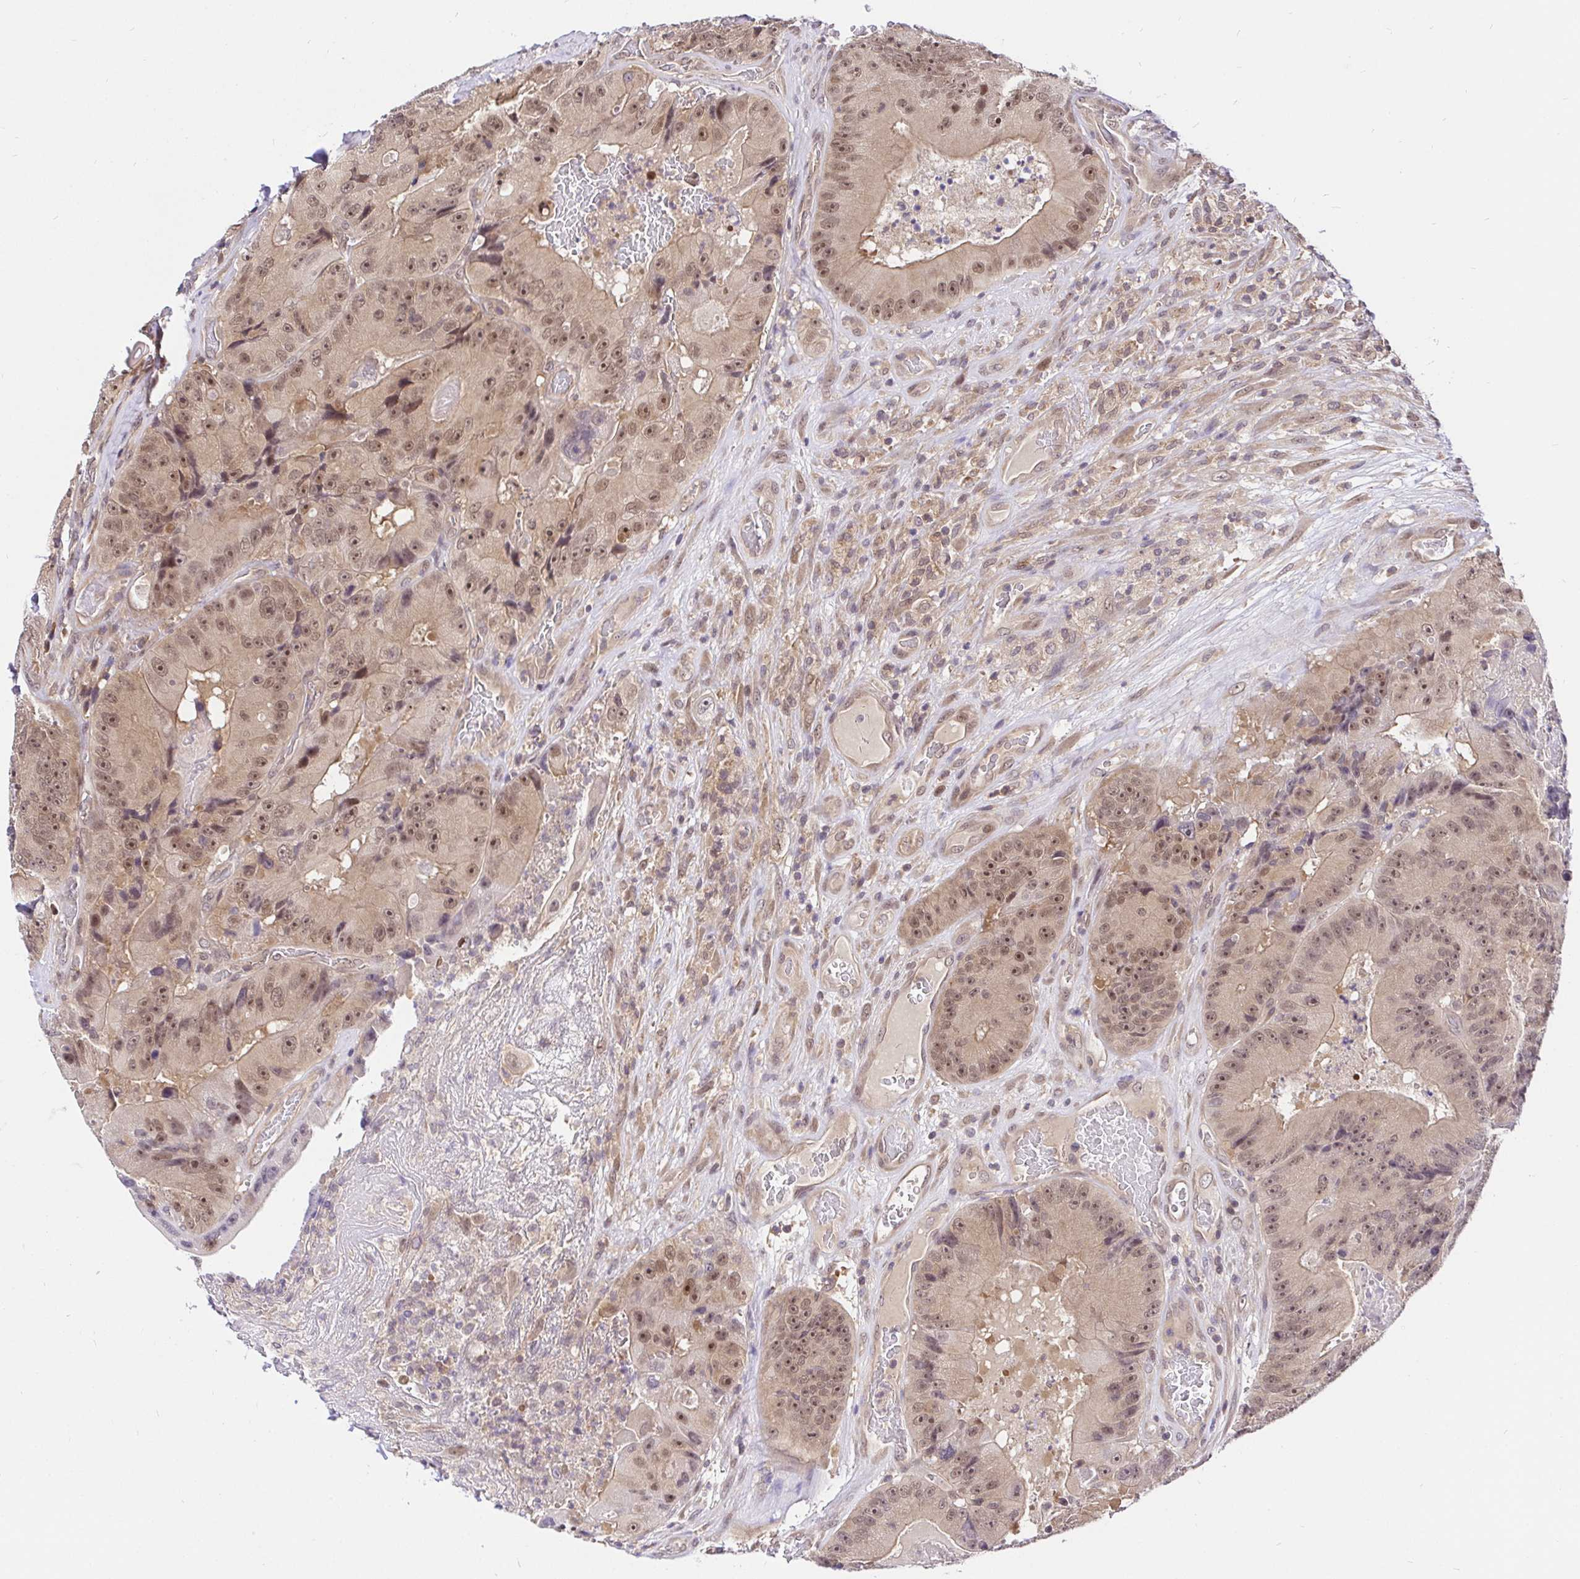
{"staining": {"intensity": "weak", "quantity": ">75%", "location": "cytoplasmic/membranous,nuclear"}, "tissue": "colorectal cancer", "cell_type": "Tumor cells", "image_type": "cancer", "snomed": [{"axis": "morphology", "description": "Adenocarcinoma, NOS"}, {"axis": "topography", "description": "Colon"}], "caption": "Approximately >75% of tumor cells in human adenocarcinoma (colorectal) exhibit weak cytoplasmic/membranous and nuclear protein expression as visualized by brown immunohistochemical staining.", "gene": "UBE2M", "patient": {"sex": "female", "age": 86}}